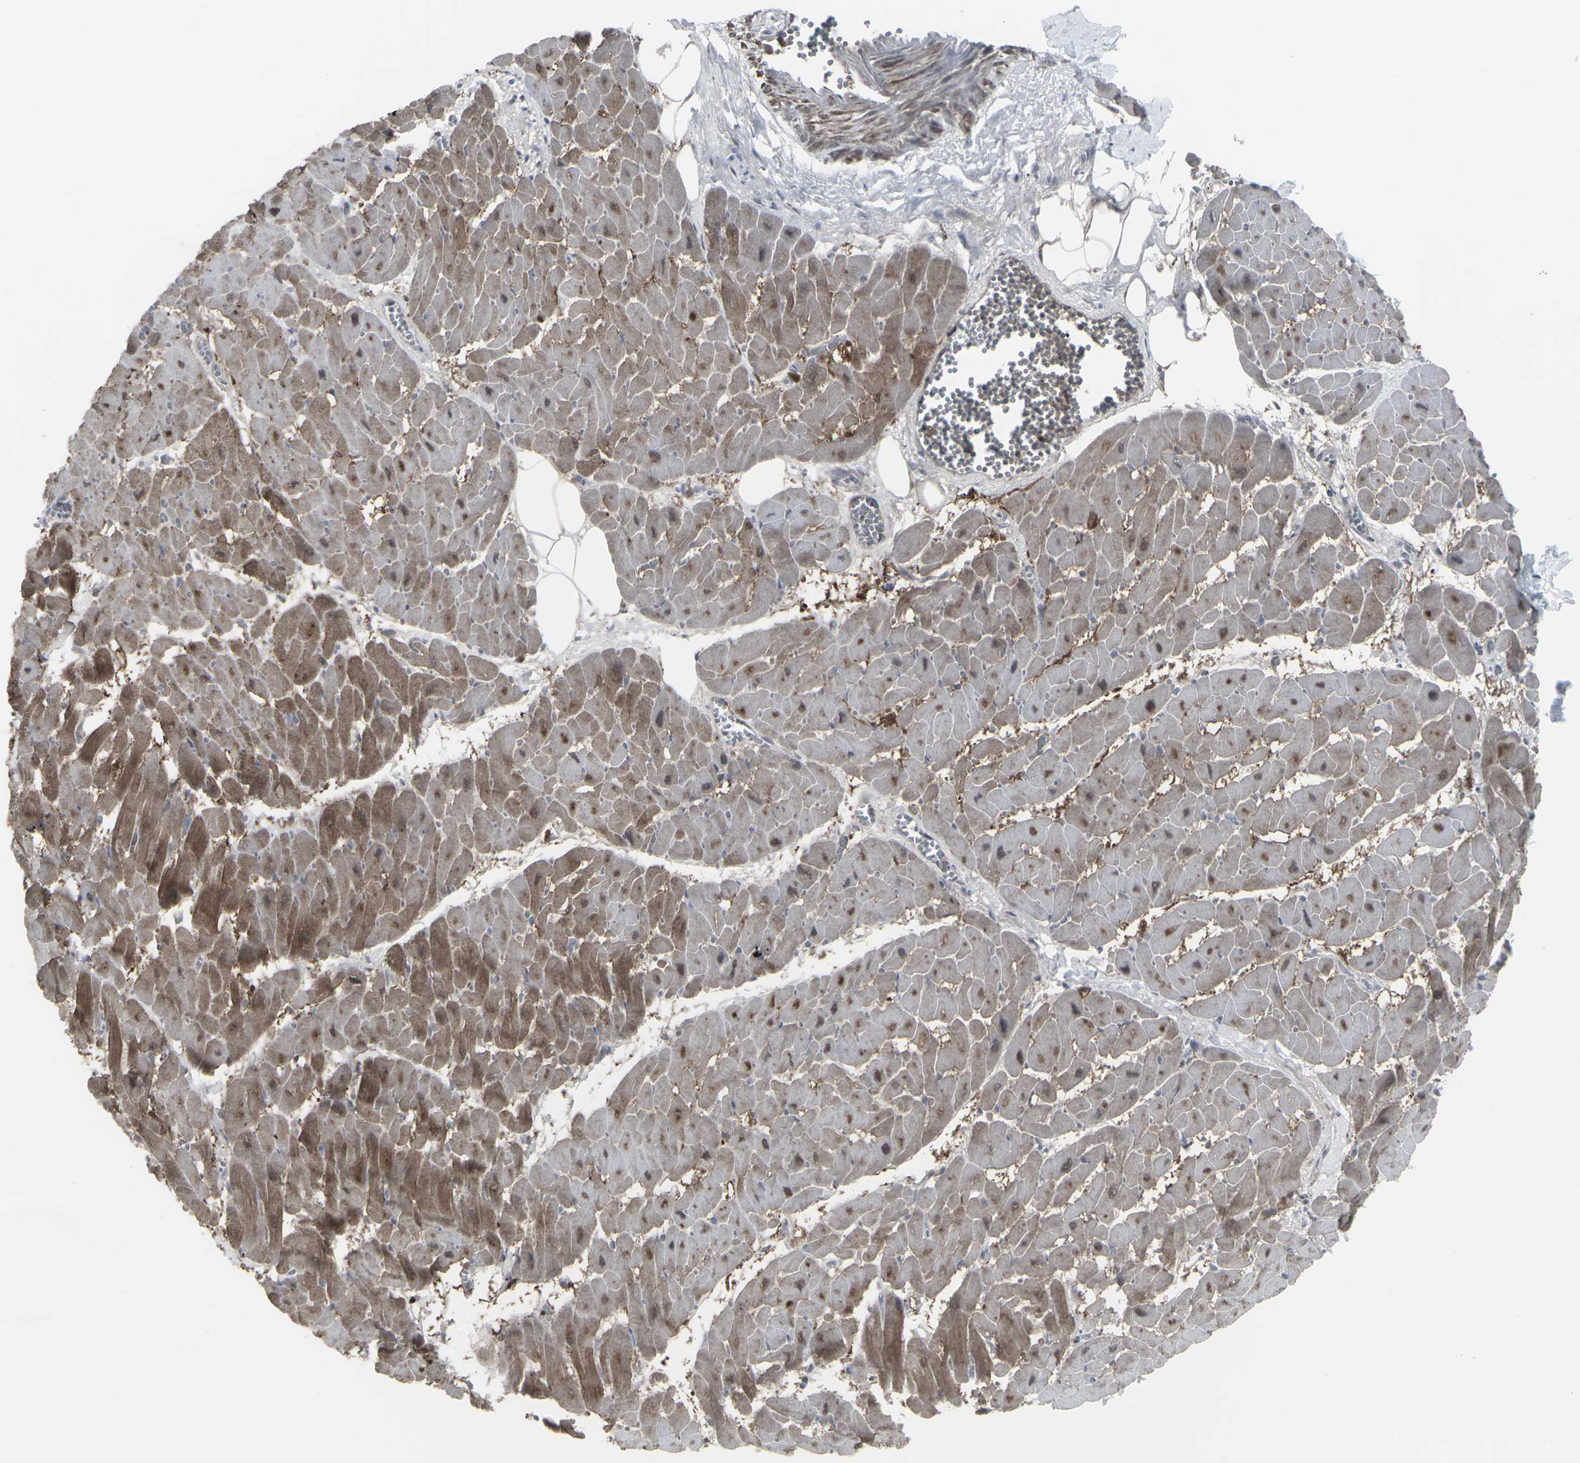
{"staining": {"intensity": "moderate", "quantity": "<25%", "location": "cytoplasmic/membranous"}, "tissue": "heart muscle", "cell_type": "Cardiomyocytes", "image_type": "normal", "snomed": [{"axis": "morphology", "description": "Normal tissue, NOS"}, {"axis": "topography", "description": "Heart"}], "caption": "A brown stain highlights moderate cytoplasmic/membranous expression of a protein in cardiomyocytes of unremarkable heart muscle.", "gene": "APOBEC2", "patient": {"sex": "female", "age": 19}}